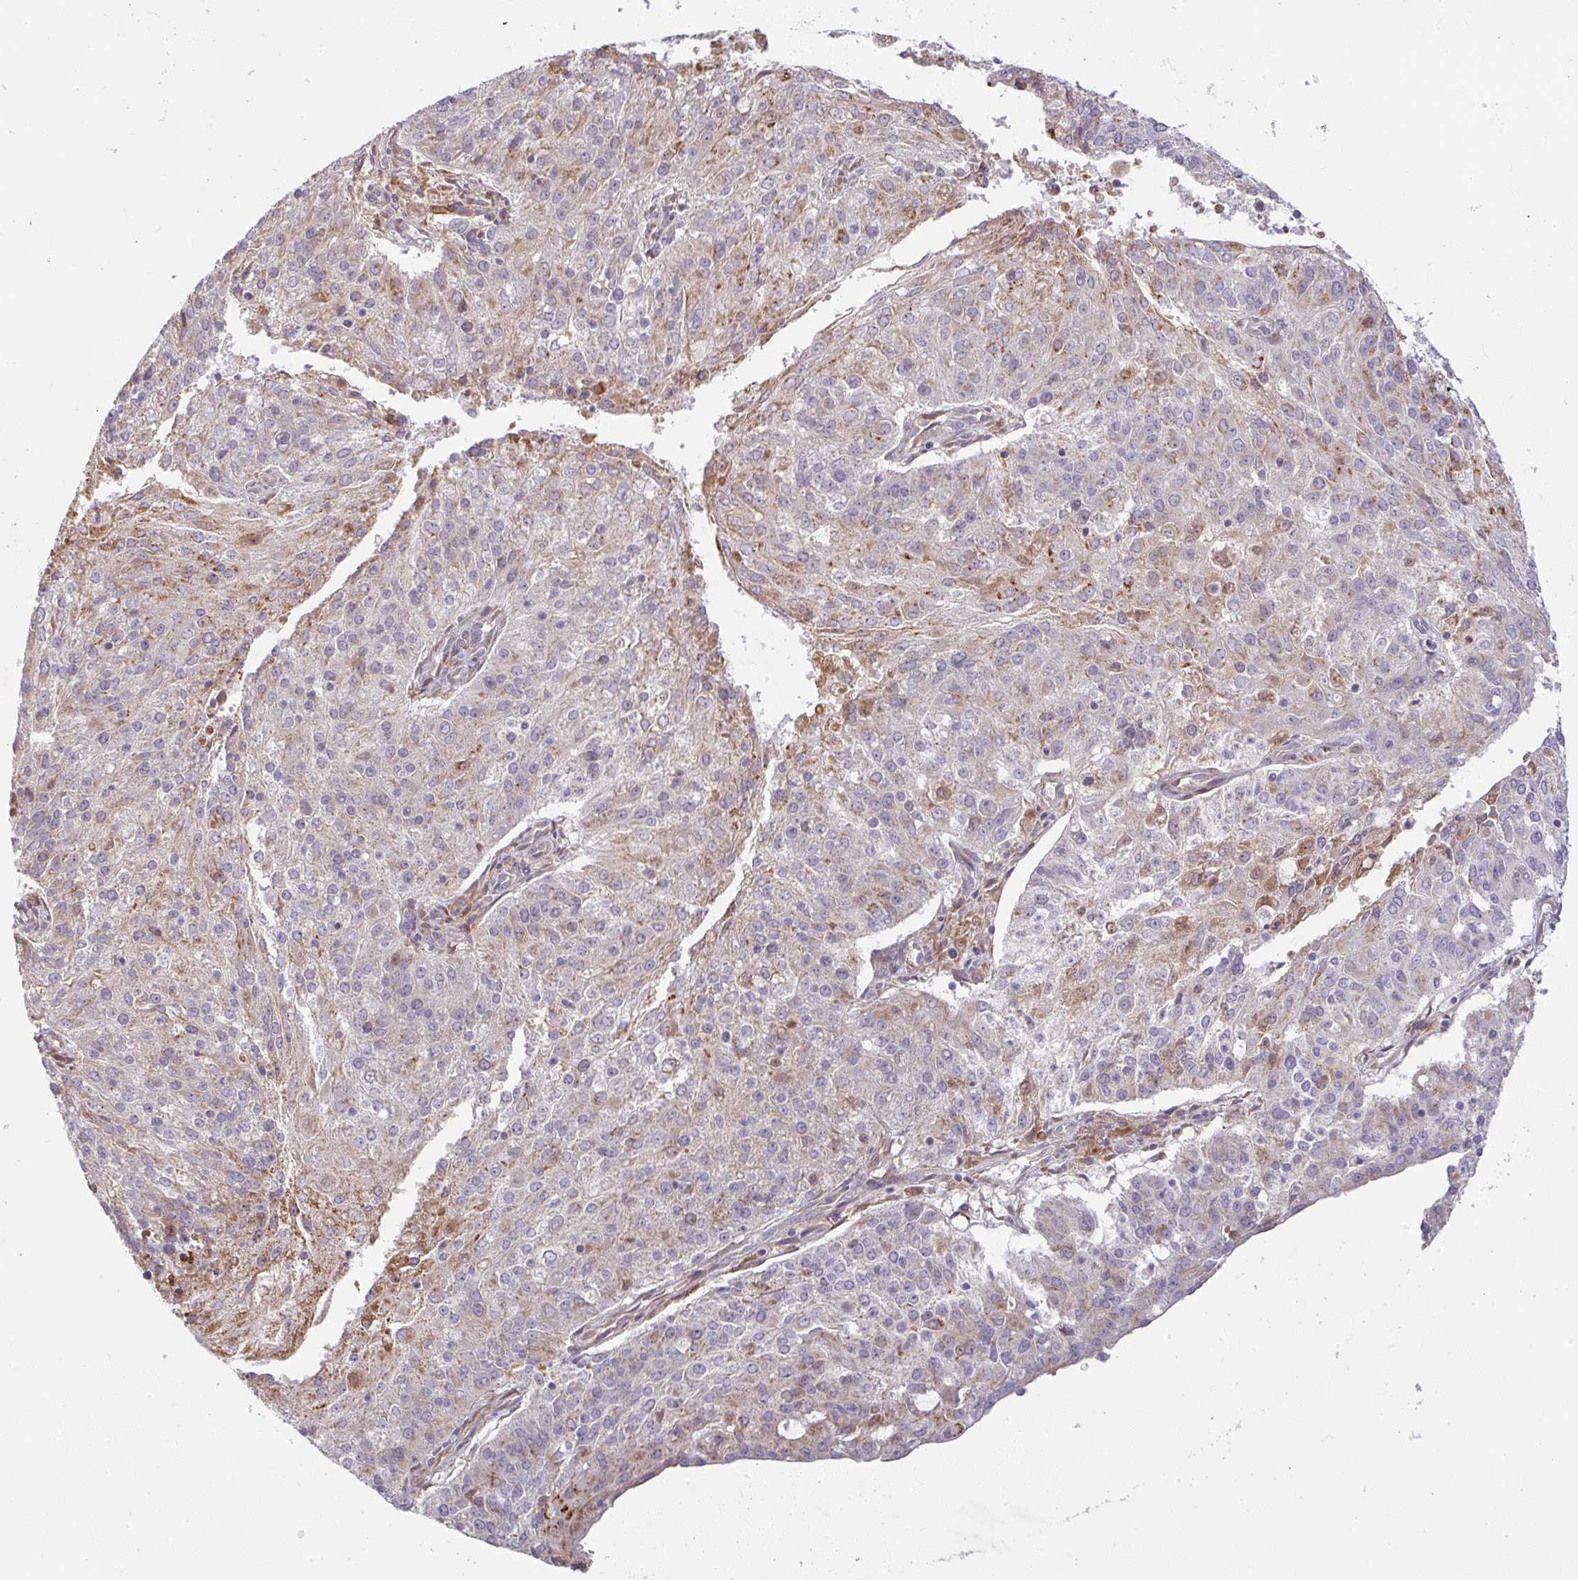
{"staining": {"intensity": "weak", "quantity": "25%-75%", "location": "cytoplasmic/membranous"}, "tissue": "endometrial cancer", "cell_type": "Tumor cells", "image_type": "cancer", "snomed": [{"axis": "morphology", "description": "Adenocarcinoma, NOS"}, {"axis": "topography", "description": "Endometrium"}], "caption": "Adenocarcinoma (endometrial) was stained to show a protein in brown. There is low levels of weak cytoplasmic/membranous expression in approximately 25%-75% of tumor cells.", "gene": "MOB1A", "patient": {"sex": "female", "age": 82}}